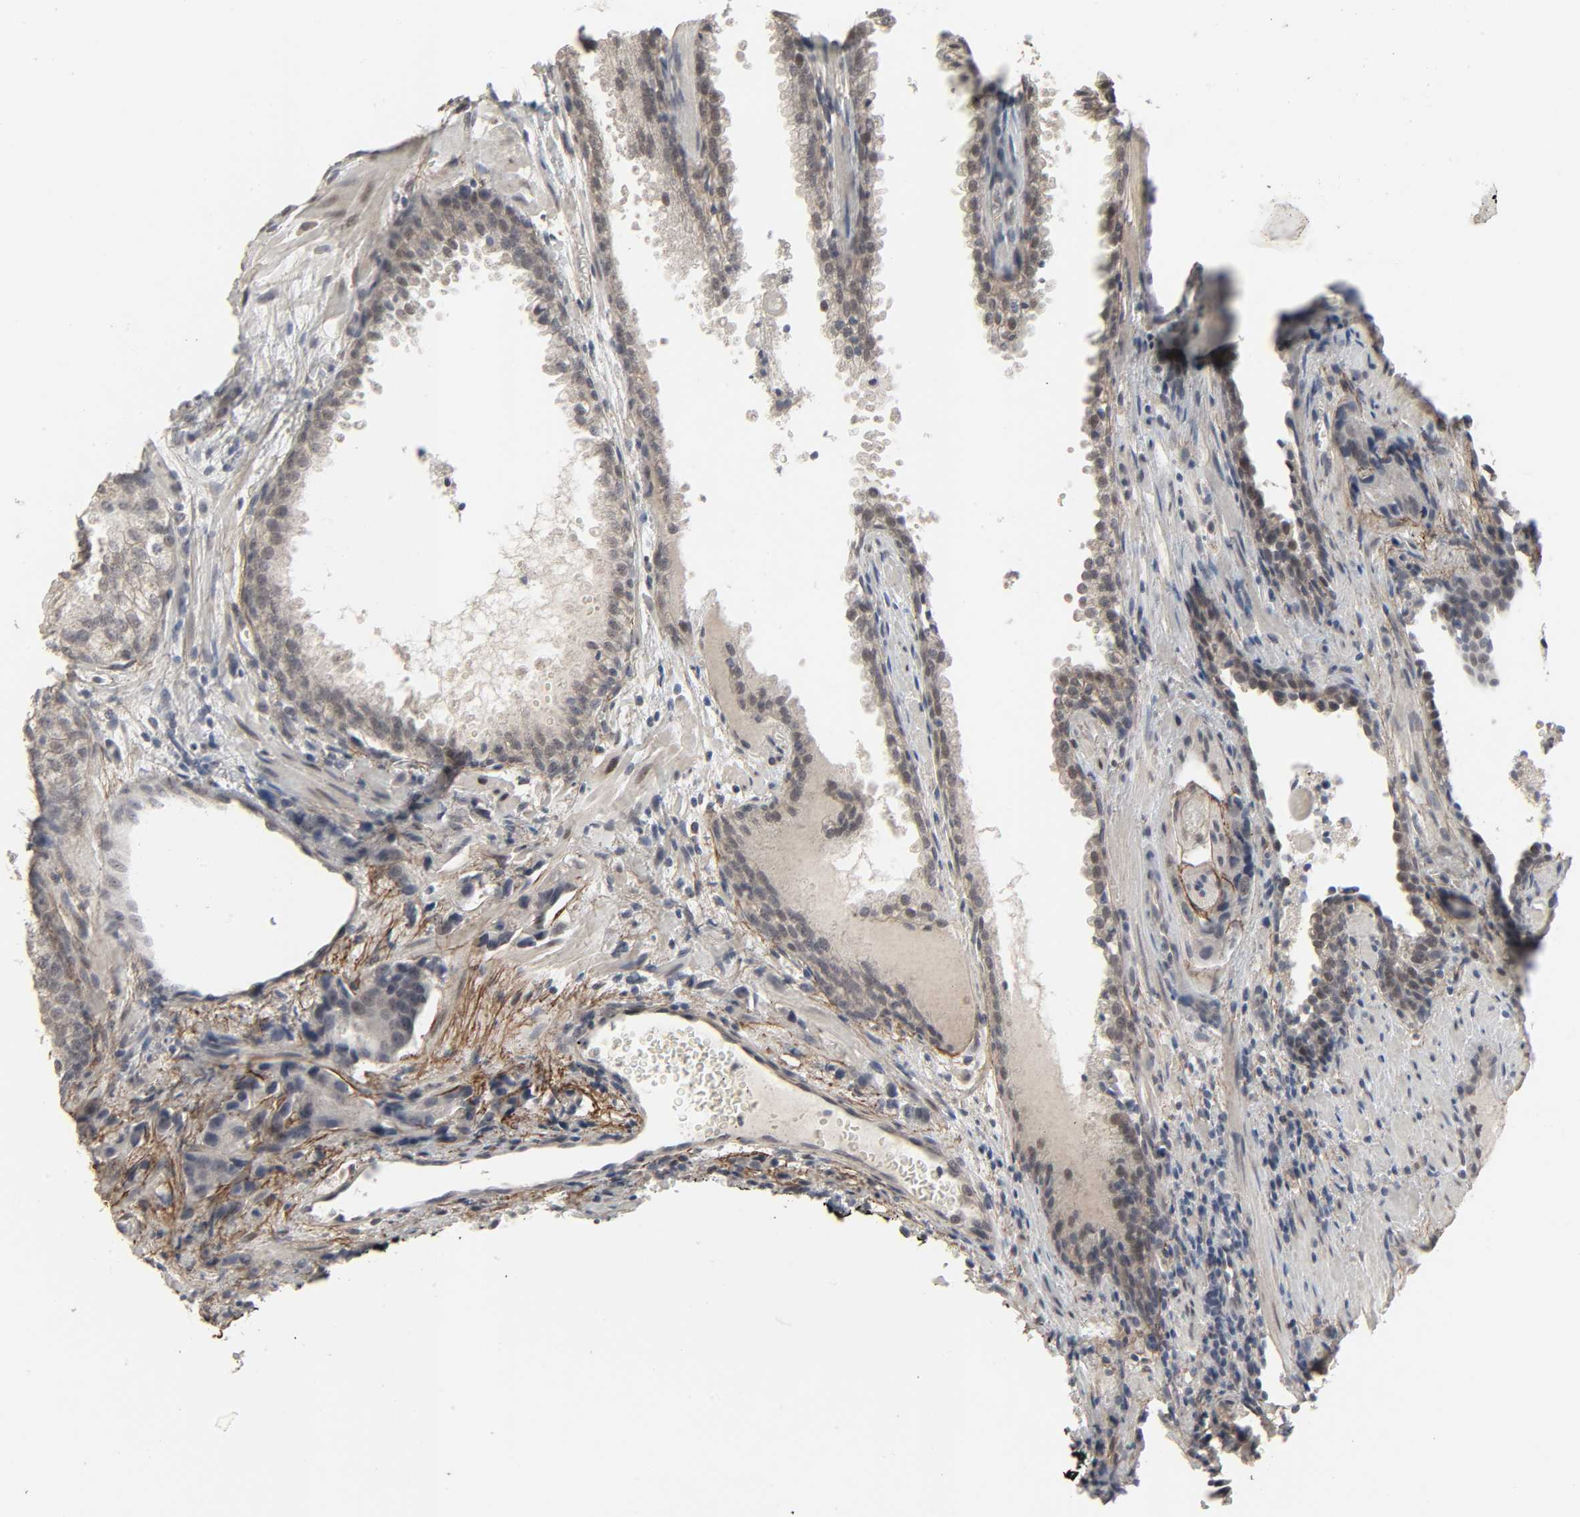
{"staining": {"intensity": "negative", "quantity": "none", "location": "none"}, "tissue": "prostate cancer", "cell_type": "Tumor cells", "image_type": "cancer", "snomed": [{"axis": "morphology", "description": "Adenocarcinoma, High grade"}, {"axis": "topography", "description": "Prostate"}], "caption": "This is an immunohistochemistry (IHC) micrograph of prostate cancer. There is no positivity in tumor cells.", "gene": "ZNF222", "patient": {"sex": "male", "age": 58}}